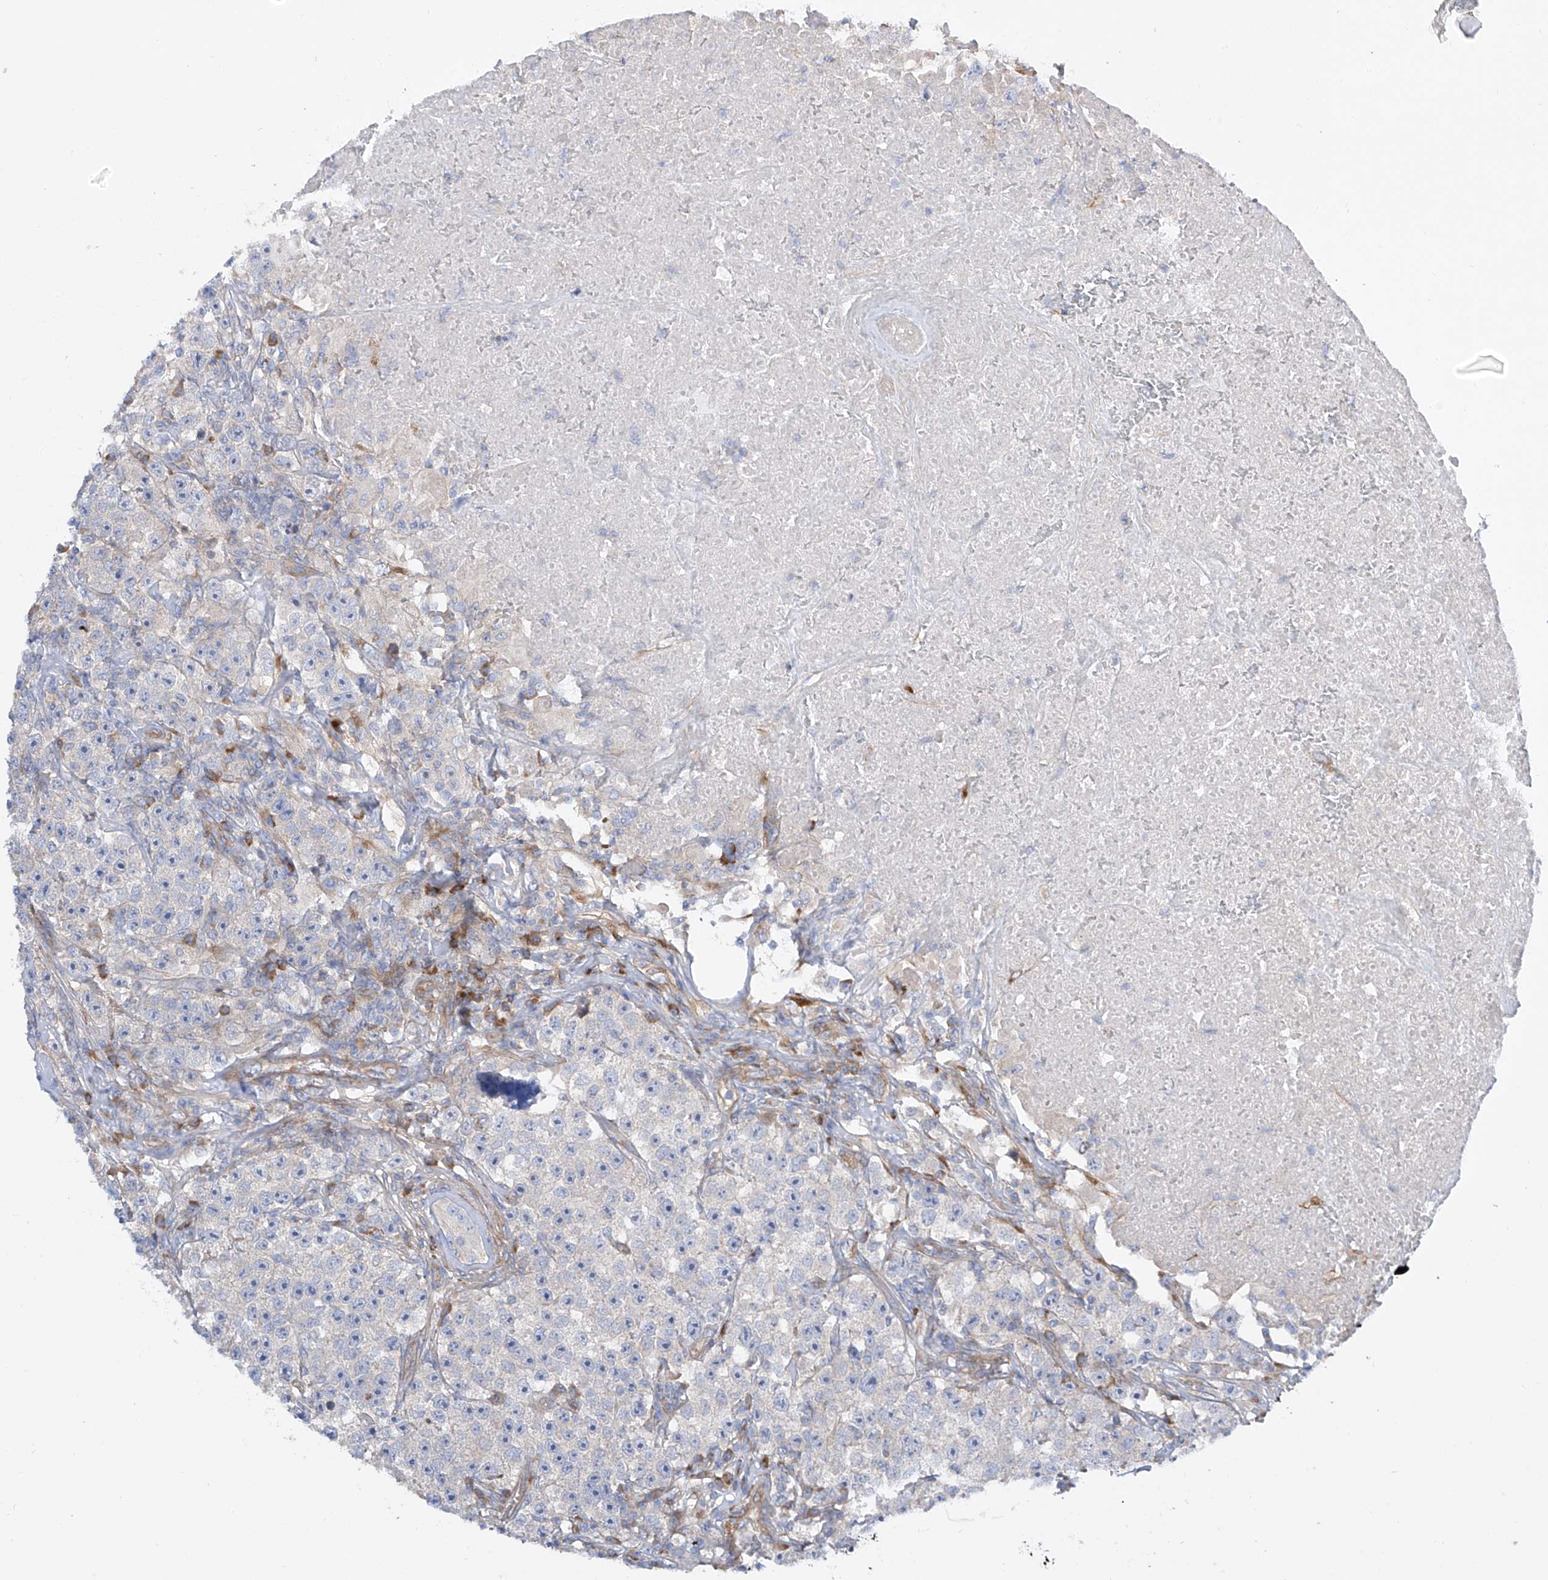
{"staining": {"intensity": "negative", "quantity": "none", "location": "none"}, "tissue": "testis cancer", "cell_type": "Tumor cells", "image_type": "cancer", "snomed": [{"axis": "morphology", "description": "Seminoma, NOS"}, {"axis": "topography", "description": "Testis"}], "caption": "IHC micrograph of human testis cancer stained for a protein (brown), which demonstrates no expression in tumor cells.", "gene": "LCA5", "patient": {"sex": "male", "age": 22}}